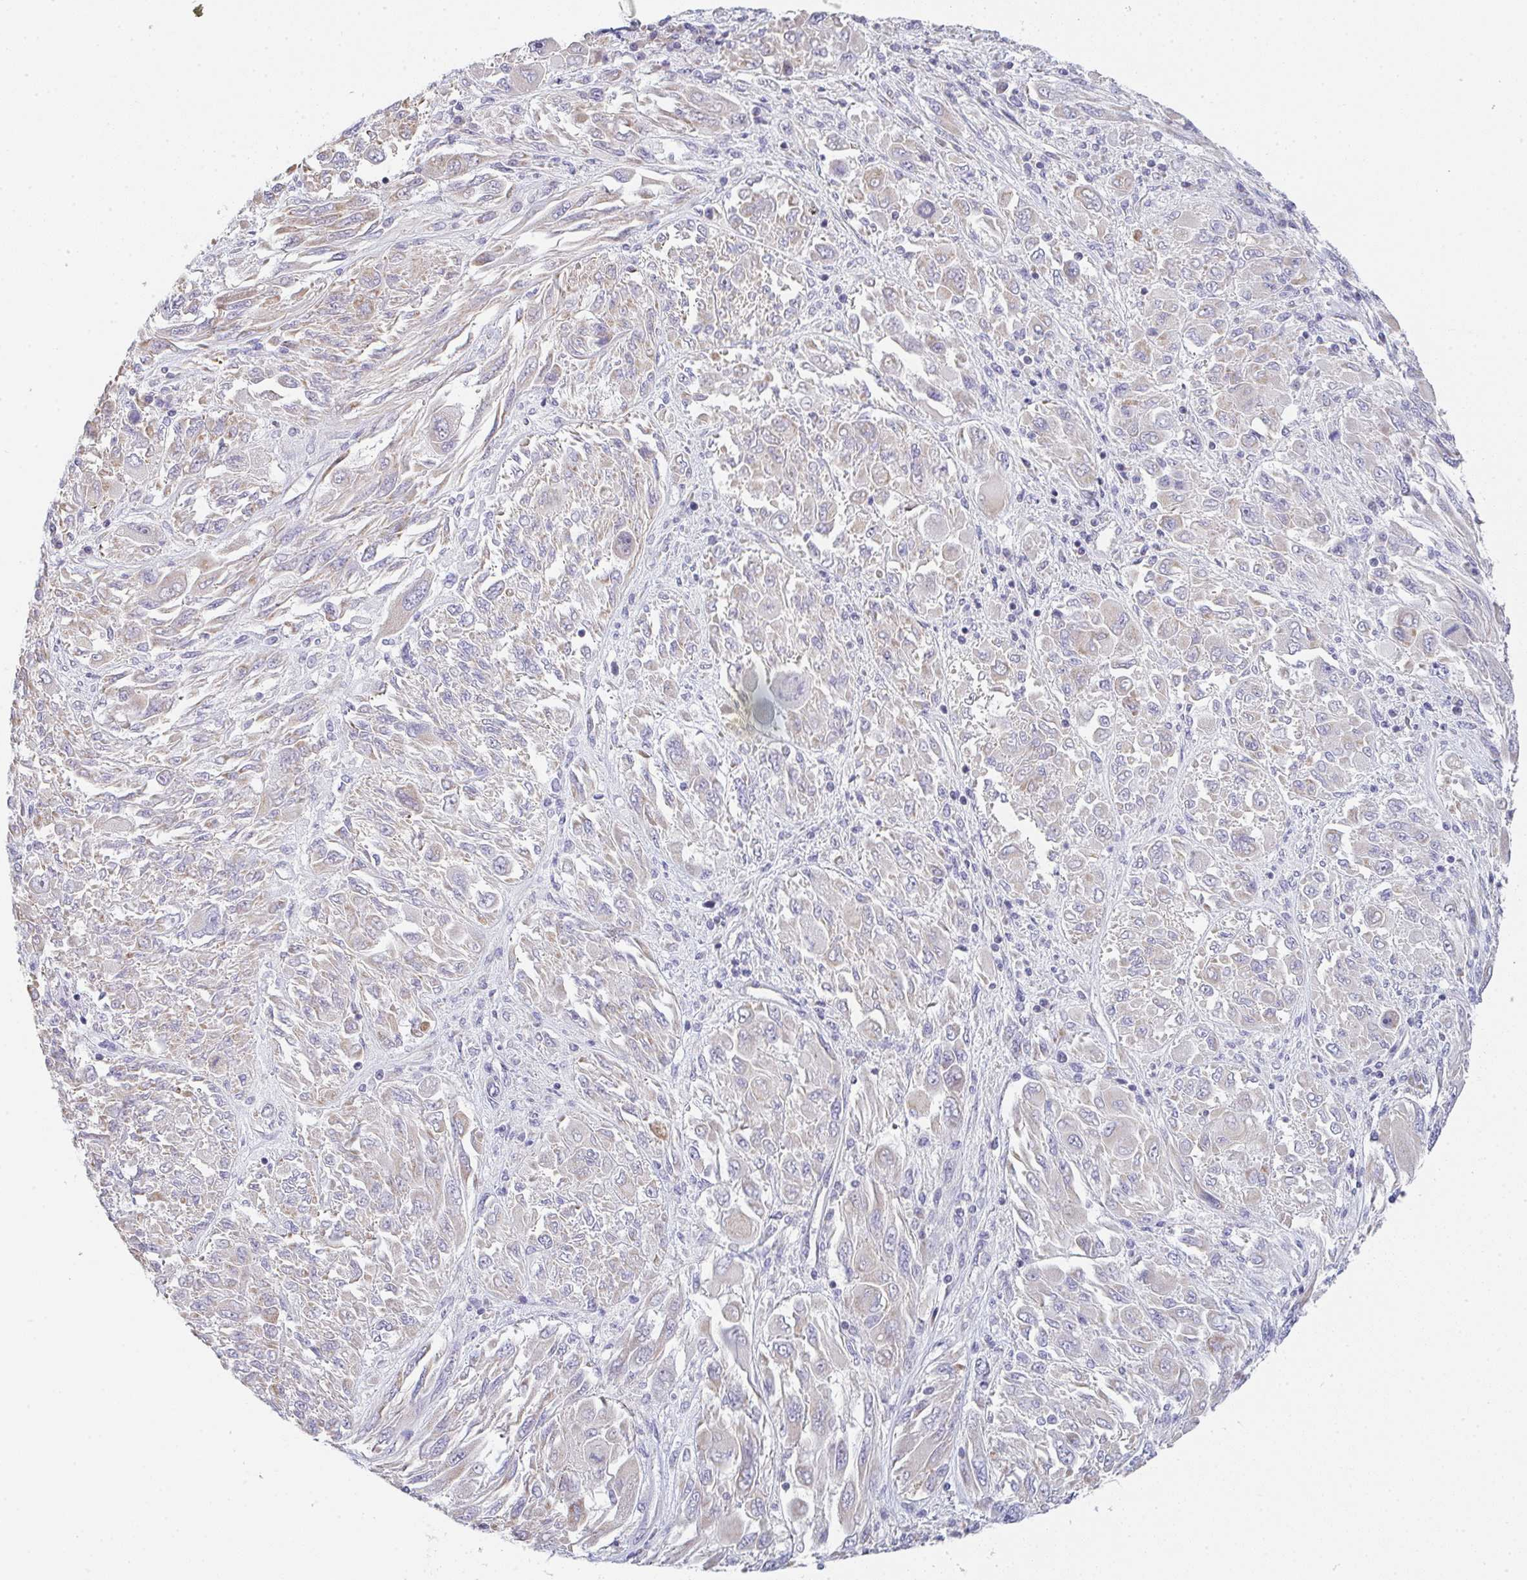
{"staining": {"intensity": "weak", "quantity": ">75%", "location": "cytoplasmic/membranous"}, "tissue": "melanoma", "cell_type": "Tumor cells", "image_type": "cancer", "snomed": [{"axis": "morphology", "description": "Malignant melanoma, NOS"}, {"axis": "topography", "description": "Skin"}], "caption": "A histopathology image of melanoma stained for a protein demonstrates weak cytoplasmic/membranous brown staining in tumor cells.", "gene": "CACNA1S", "patient": {"sex": "female", "age": 91}}